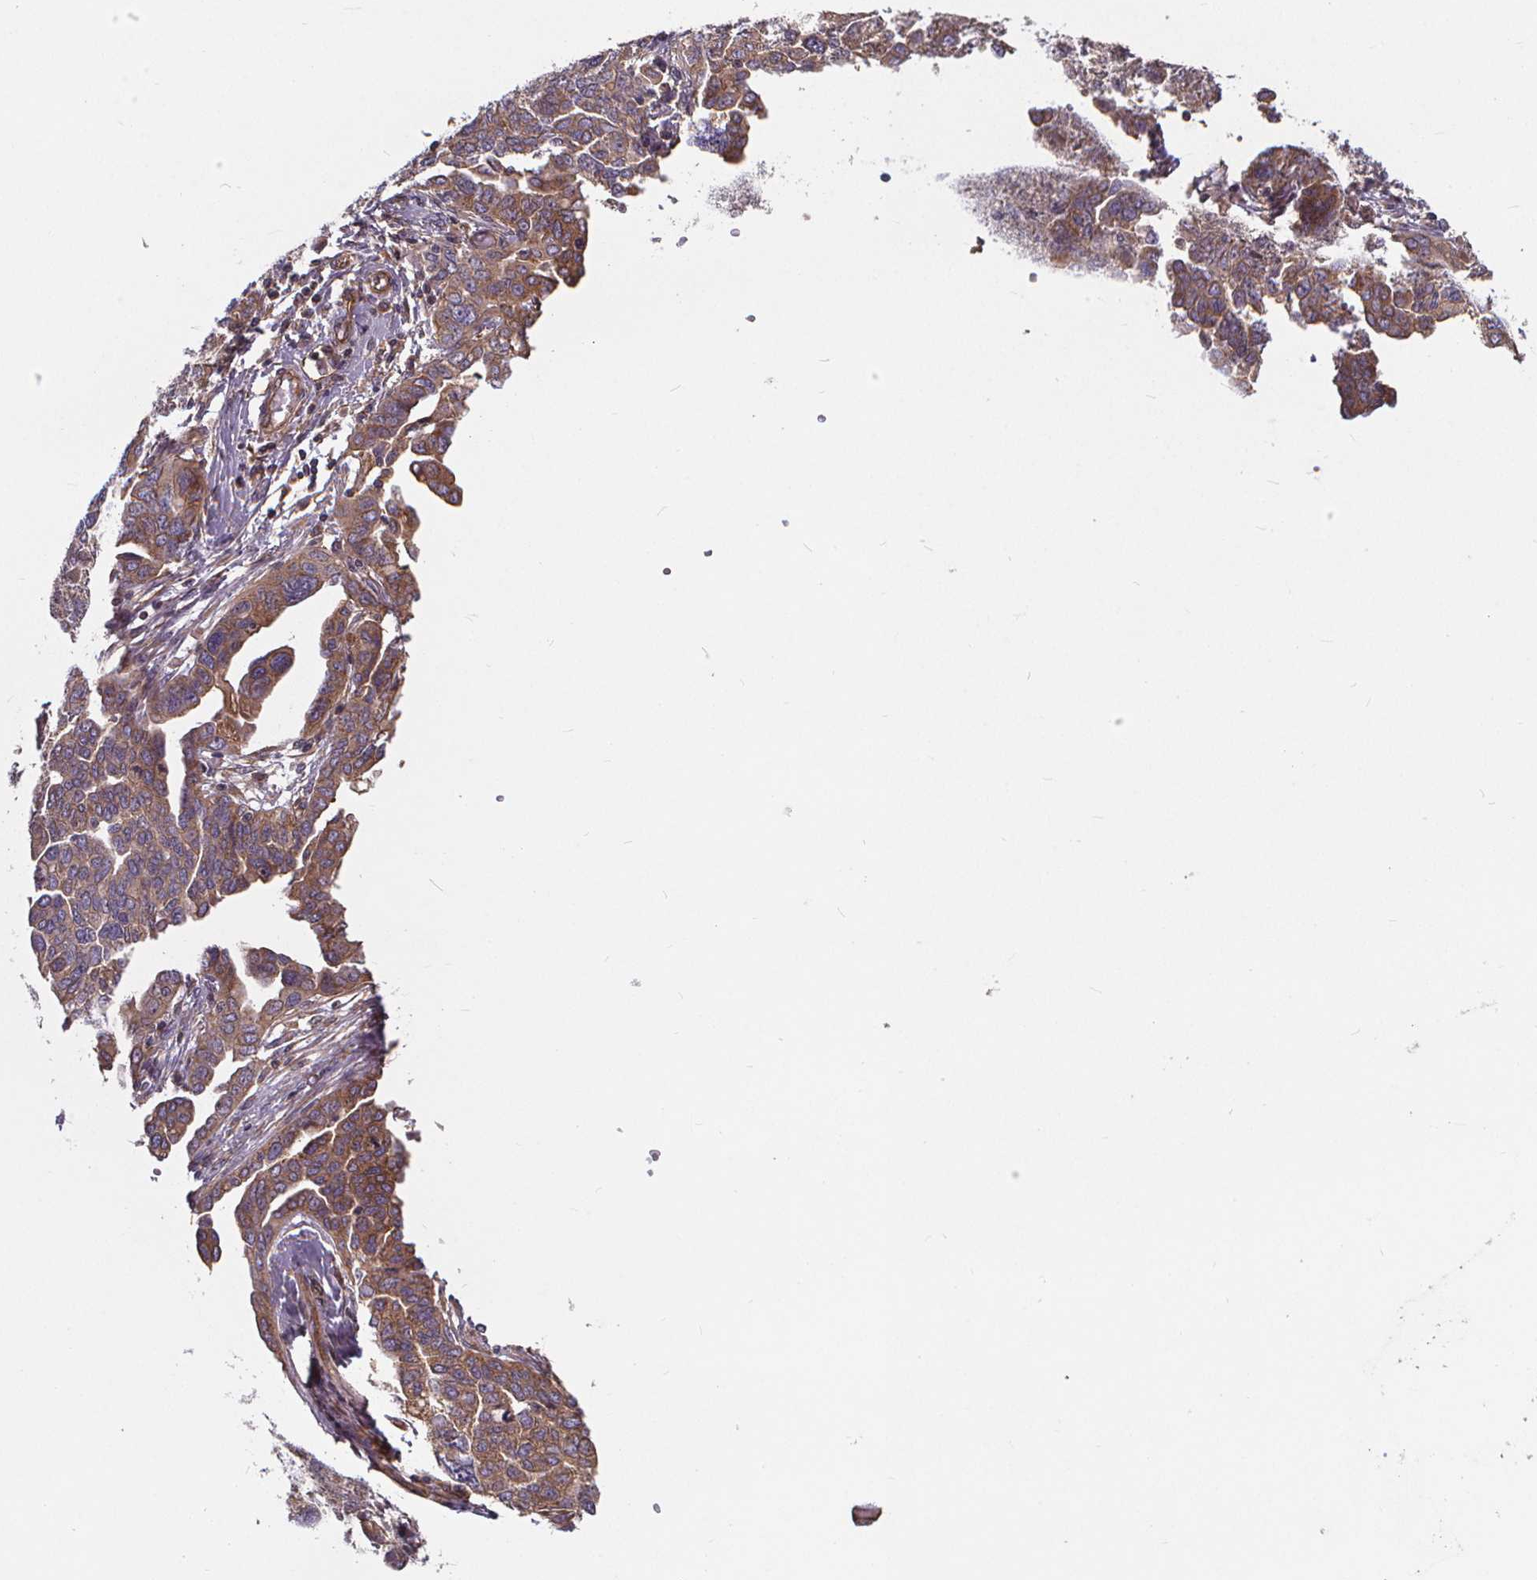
{"staining": {"intensity": "moderate", "quantity": ">75%", "location": "cytoplasmic/membranous"}, "tissue": "ovarian cancer", "cell_type": "Tumor cells", "image_type": "cancer", "snomed": [{"axis": "morphology", "description": "Cystadenocarcinoma, serous, NOS"}, {"axis": "topography", "description": "Ovary"}], "caption": "Immunohistochemistry (IHC) (DAB (3,3'-diaminobenzidine)) staining of serous cystadenocarcinoma (ovarian) displays moderate cytoplasmic/membranous protein expression in approximately >75% of tumor cells.", "gene": "CLINT1", "patient": {"sex": "female", "age": 59}}